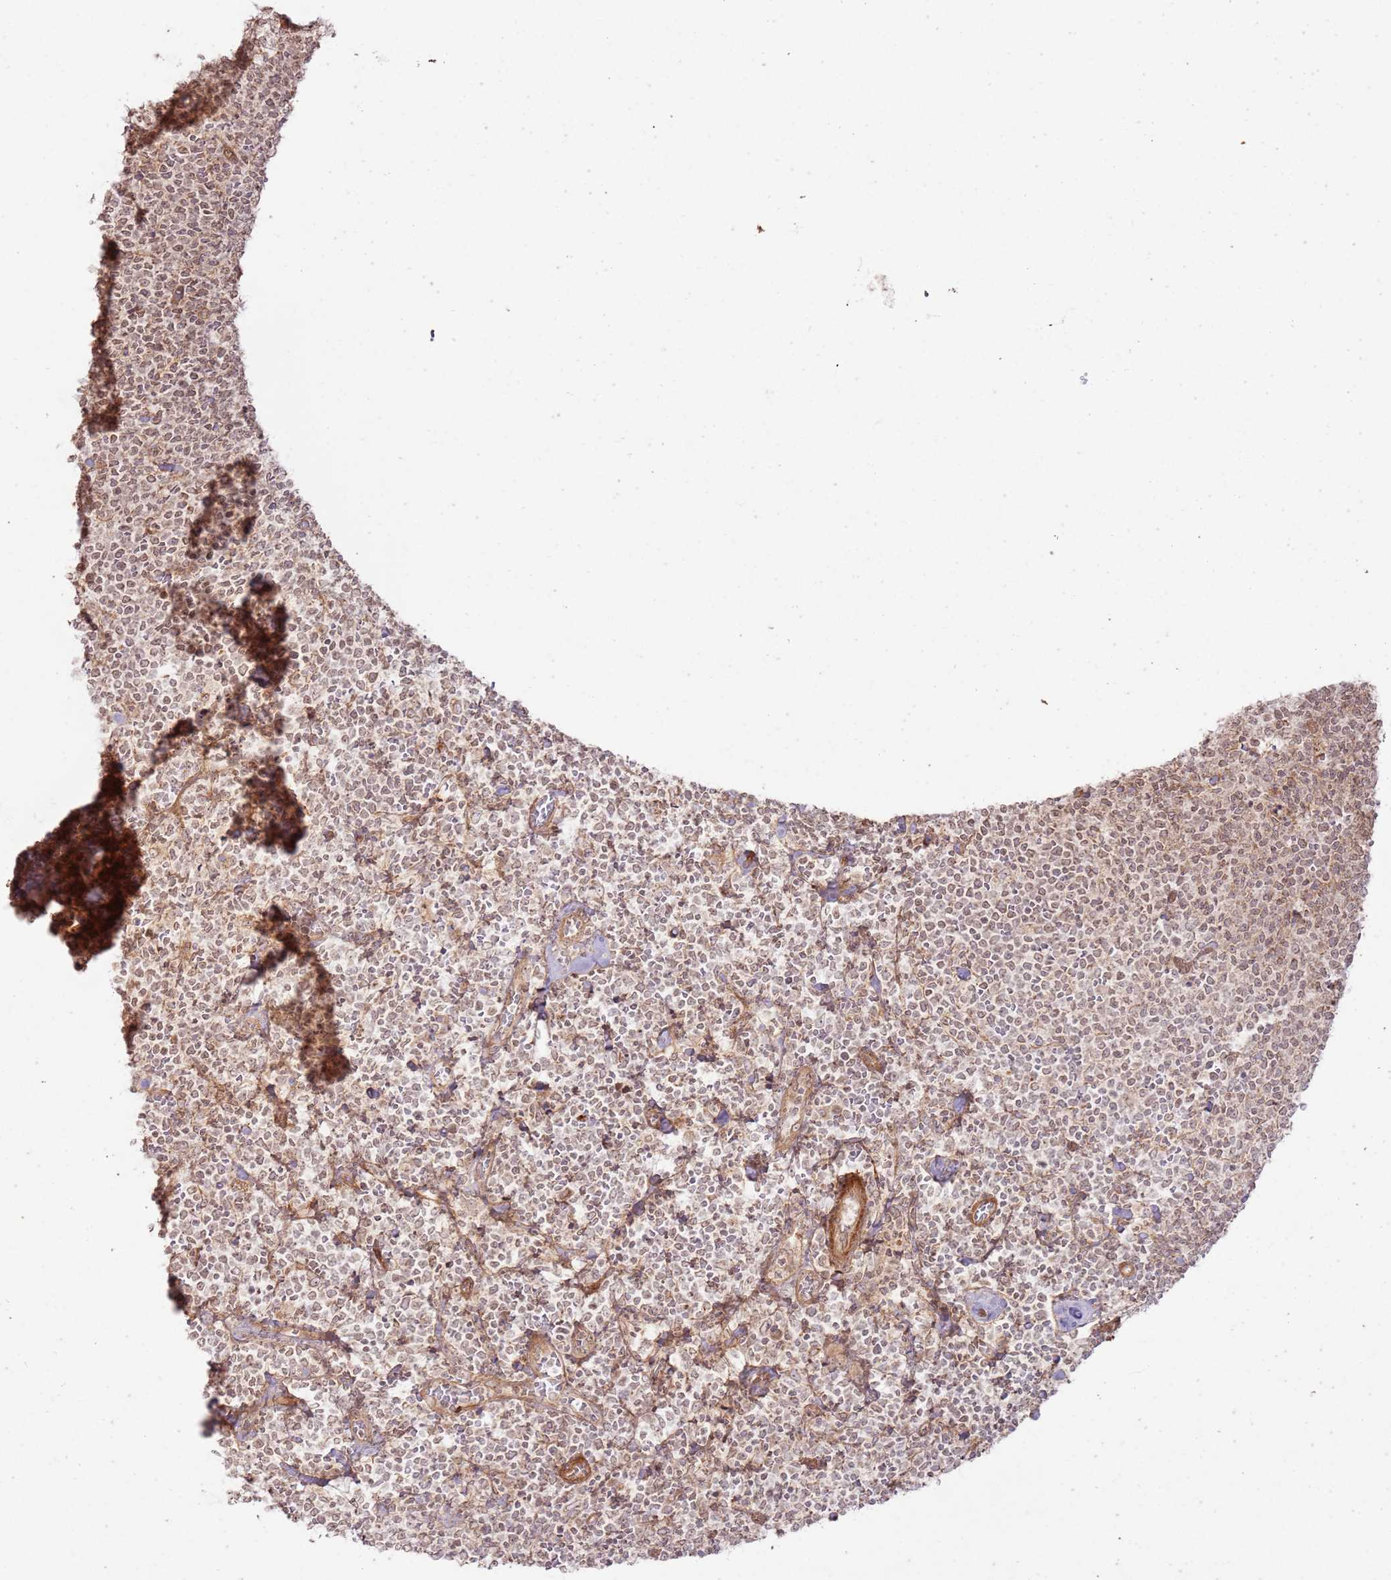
{"staining": {"intensity": "weak", "quantity": ">75%", "location": "nuclear"}, "tissue": "lymphoma", "cell_type": "Tumor cells", "image_type": "cancer", "snomed": [{"axis": "morphology", "description": "Malignant lymphoma, non-Hodgkin's type, High grade"}, {"axis": "topography", "description": "Lymph node"}], "caption": "Immunohistochemical staining of high-grade malignant lymphoma, non-Hodgkin's type shows weak nuclear protein staining in approximately >75% of tumor cells.", "gene": "ZNF623", "patient": {"sex": "male", "age": 61}}